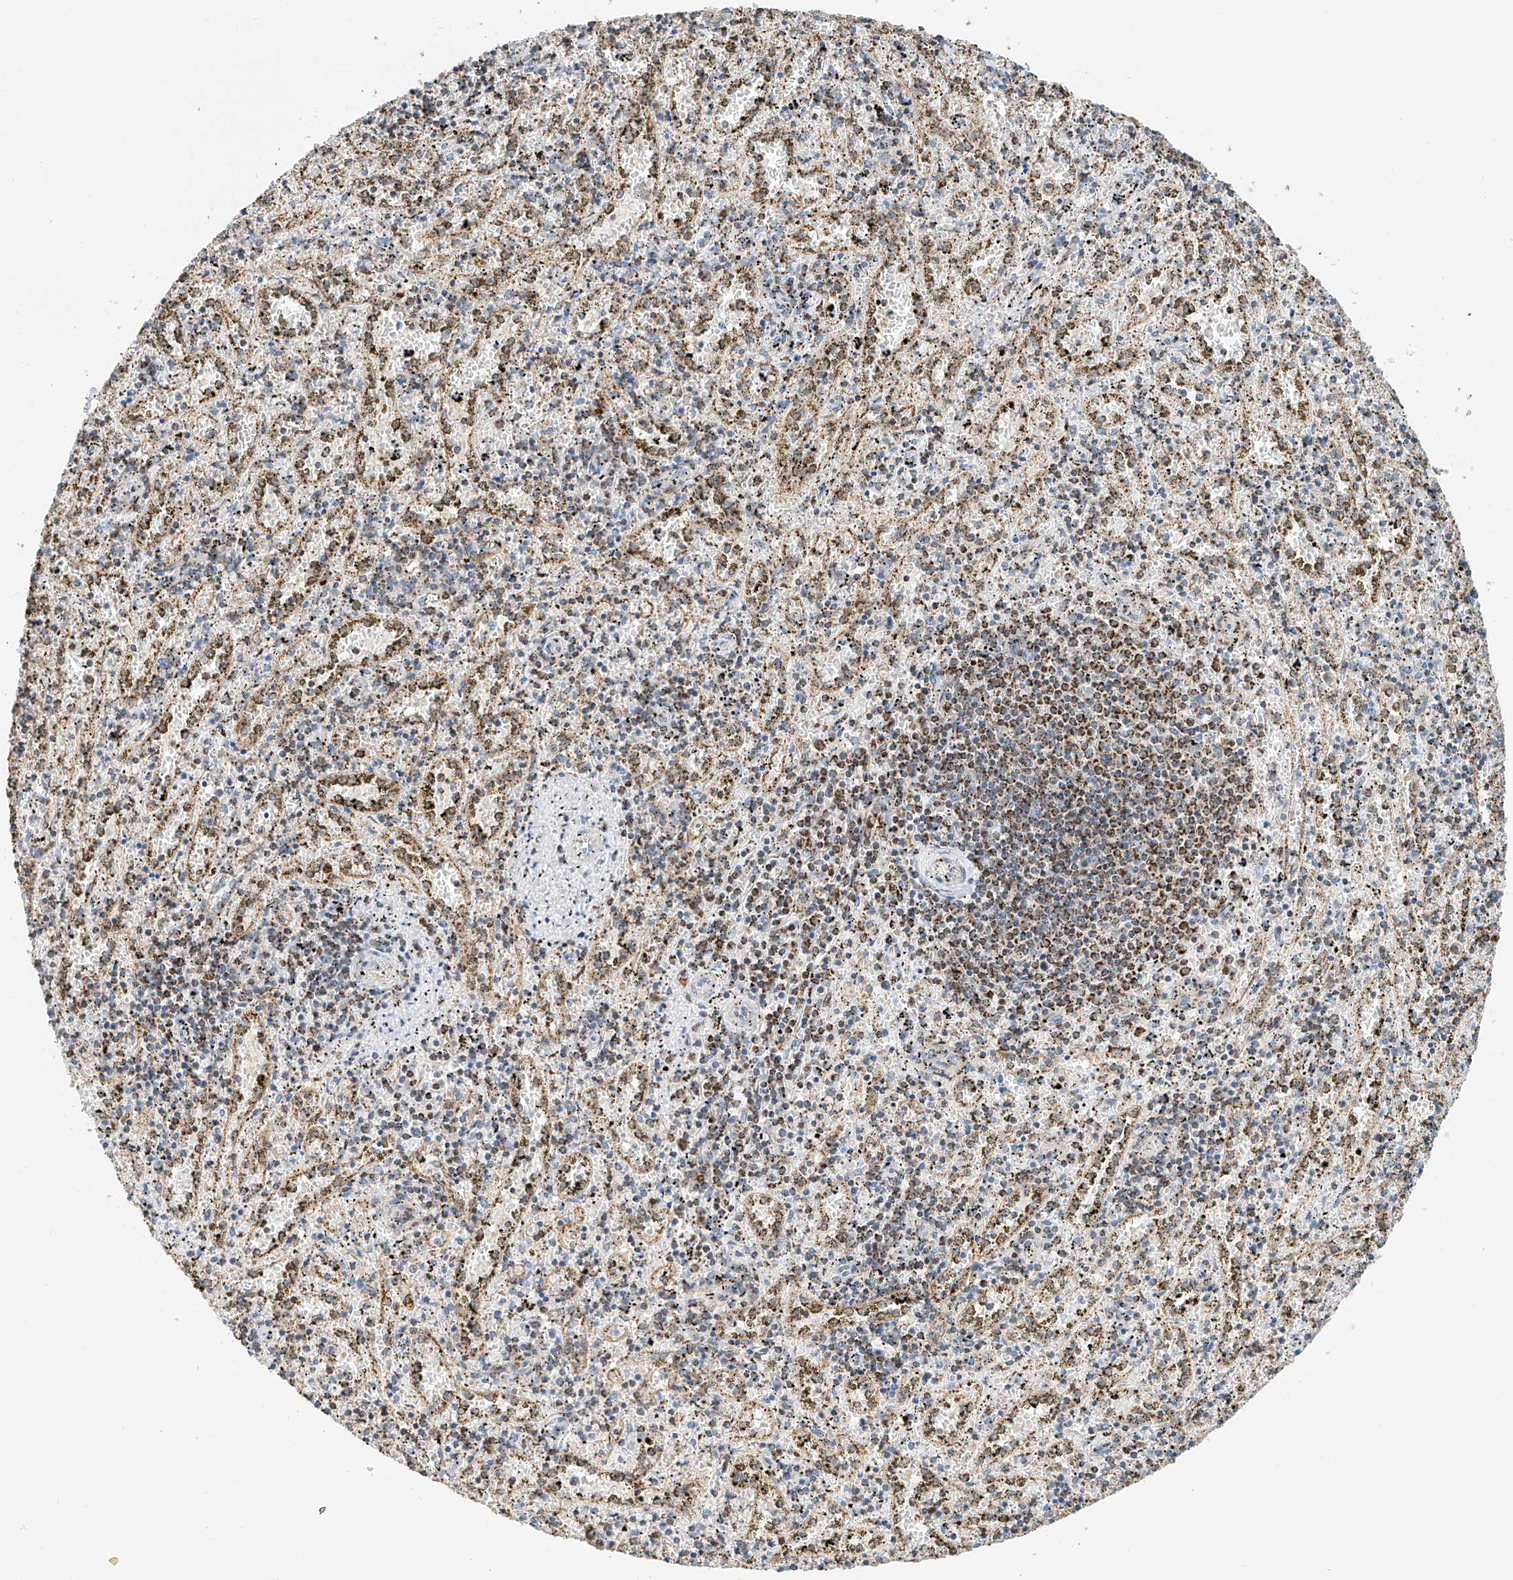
{"staining": {"intensity": "moderate", "quantity": "25%-75%", "location": "cytoplasmic/membranous"}, "tissue": "spleen", "cell_type": "Cells in red pulp", "image_type": "normal", "snomed": [{"axis": "morphology", "description": "Normal tissue, NOS"}, {"axis": "topography", "description": "Spleen"}], "caption": "Spleen was stained to show a protein in brown. There is medium levels of moderate cytoplasmic/membranous expression in approximately 25%-75% of cells in red pulp. The staining was performed using DAB (3,3'-diaminobenzidine) to visualize the protein expression in brown, while the nuclei were stained in blue with hematoxylin (Magnification: 20x).", "gene": "PPA2", "patient": {"sex": "male", "age": 11}}